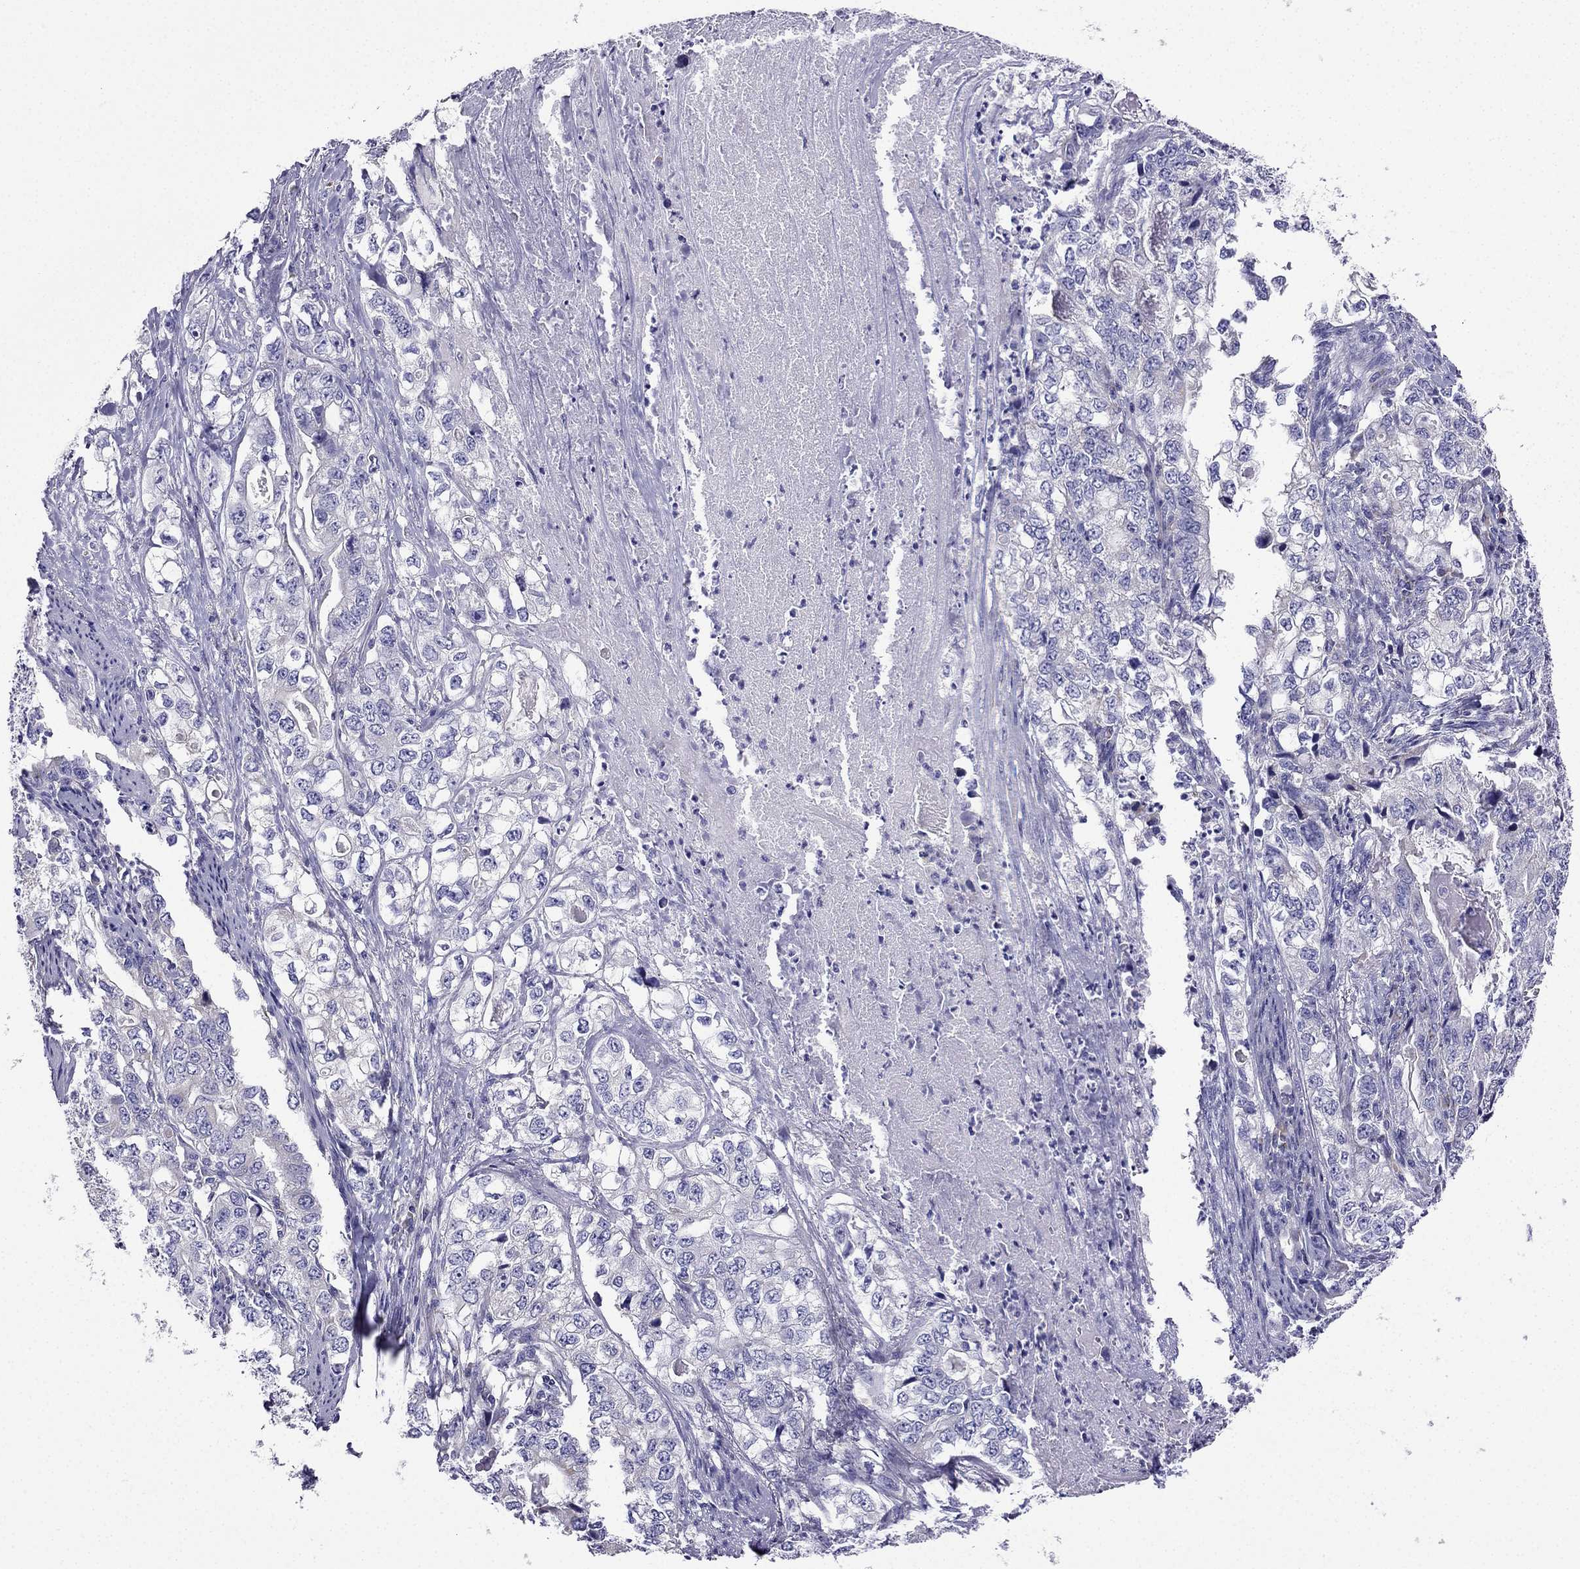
{"staining": {"intensity": "negative", "quantity": "none", "location": "none"}, "tissue": "stomach cancer", "cell_type": "Tumor cells", "image_type": "cancer", "snomed": [{"axis": "morphology", "description": "Adenocarcinoma, NOS"}, {"axis": "topography", "description": "Stomach, lower"}], "caption": "High magnification brightfield microscopy of stomach cancer stained with DAB (3,3'-diaminobenzidine) (brown) and counterstained with hematoxylin (blue): tumor cells show no significant staining. (Immunohistochemistry, brightfield microscopy, high magnification).", "gene": "KIF5A", "patient": {"sex": "female", "age": 72}}